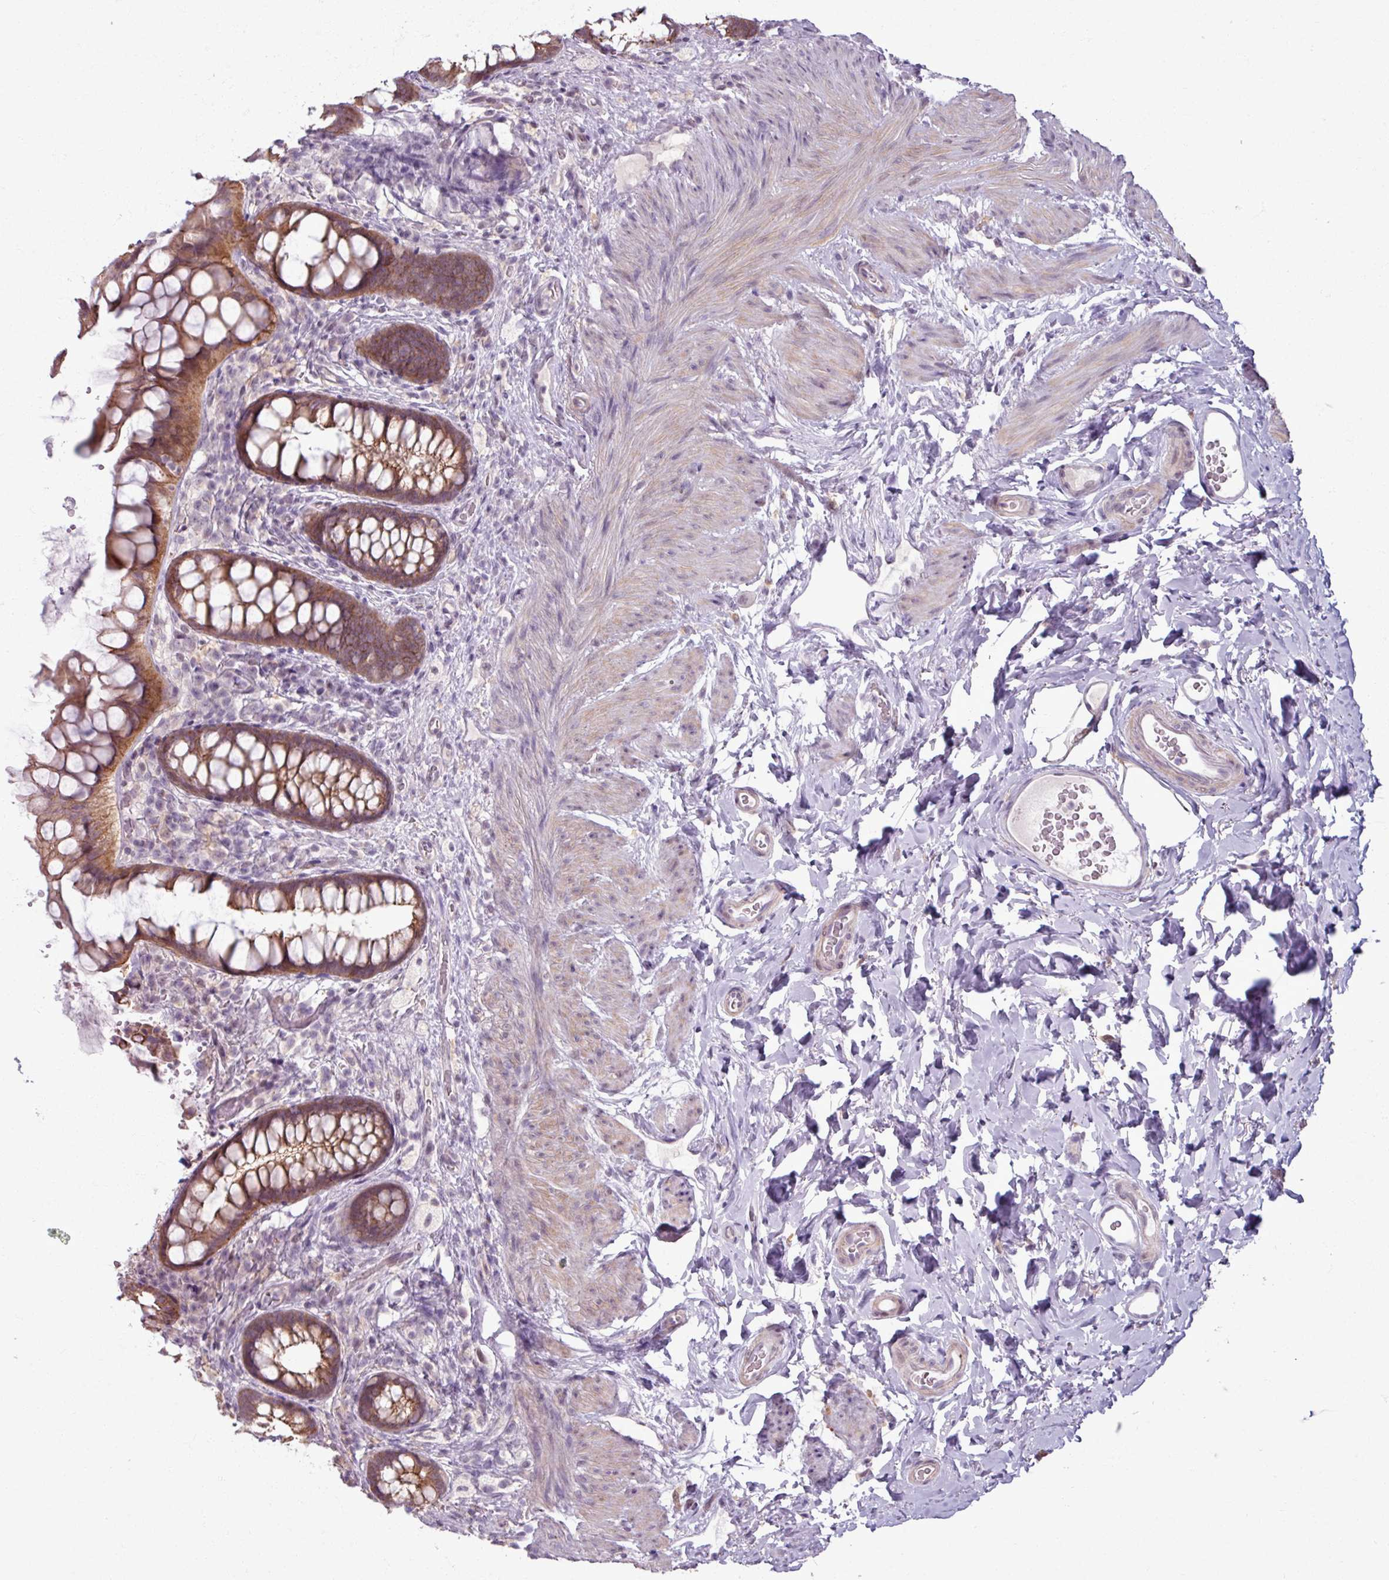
{"staining": {"intensity": "moderate", "quantity": ">75%", "location": "cytoplasmic/membranous"}, "tissue": "rectum", "cell_type": "Glandular cells", "image_type": "normal", "snomed": [{"axis": "morphology", "description": "Normal tissue, NOS"}, {"axis": "topography", "description": "Rectum"}, {"axis": "topography", "description": "Peripheral nerve tissue"}], "caption": "Benign rectum was stained to show a protein in brown. There is medium levels of moderate cytoplasmic/membranous staining in approximately >75% of glandular cells.", "gene": "PNMA6A", "patient": {"sex": "female", "age": 69}}